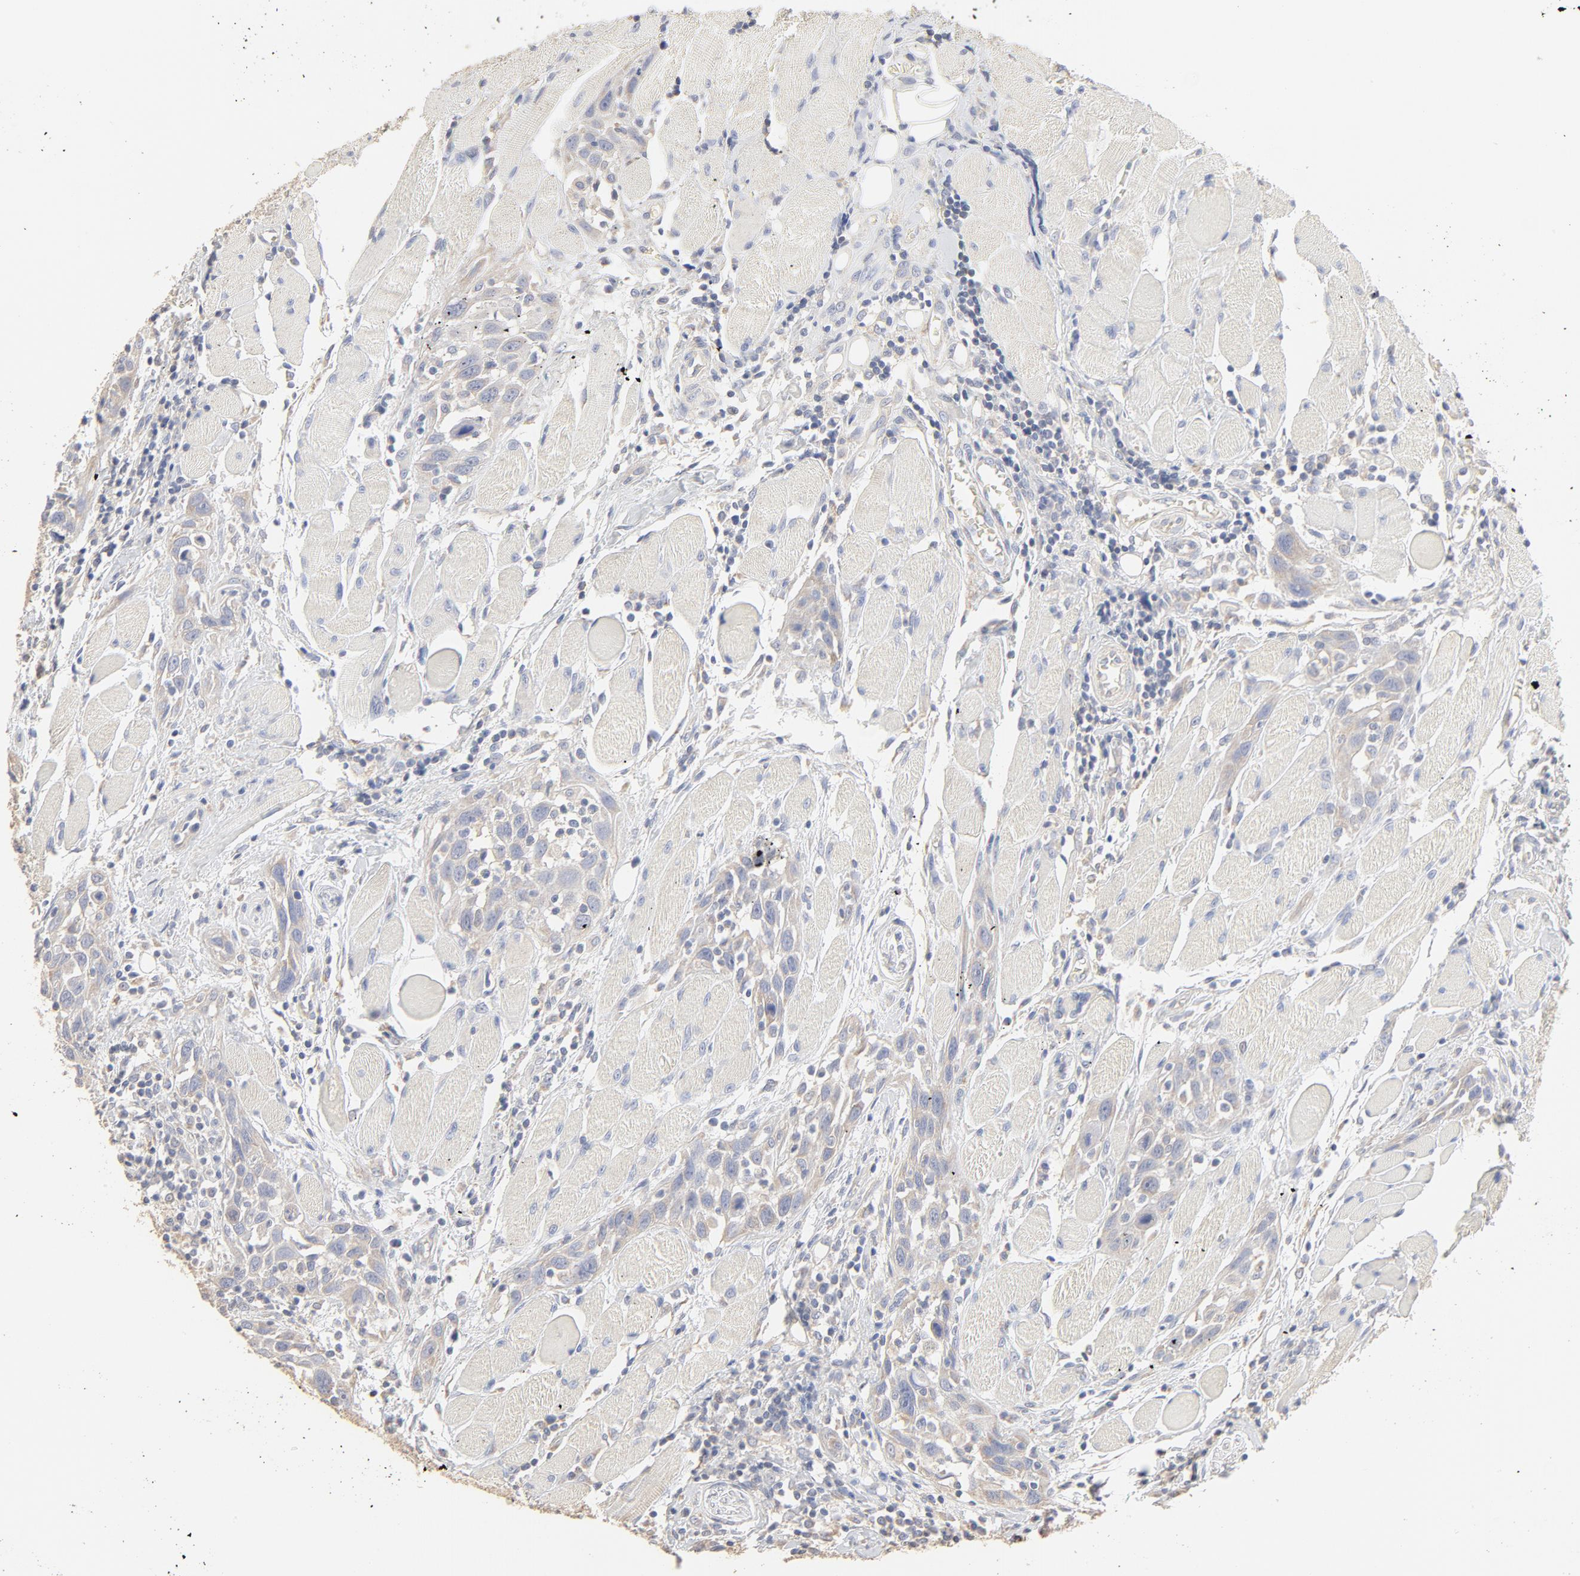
{"staining": {"intensity": "negative", "quantity": "none", "location": "none"}, "tissue": "head and neck cancer", "cell_type": "Tumor cells", "image_type": "cancer", "snomed": [{"axis": "morphology", "description": "Squamous cell carcinoma, NOS"}, {"axis": "topography", "description": "Oral tissue"}, {"axis": "topography", "description": "Head-Neck"}], "caption": "This is an immunohistochemistry micrograph of head and neck squamous cell carcinoma. There is no expression in tumor cells.", "gene": "FCGBP", "patient": {"sex": "female", "age": 50}}